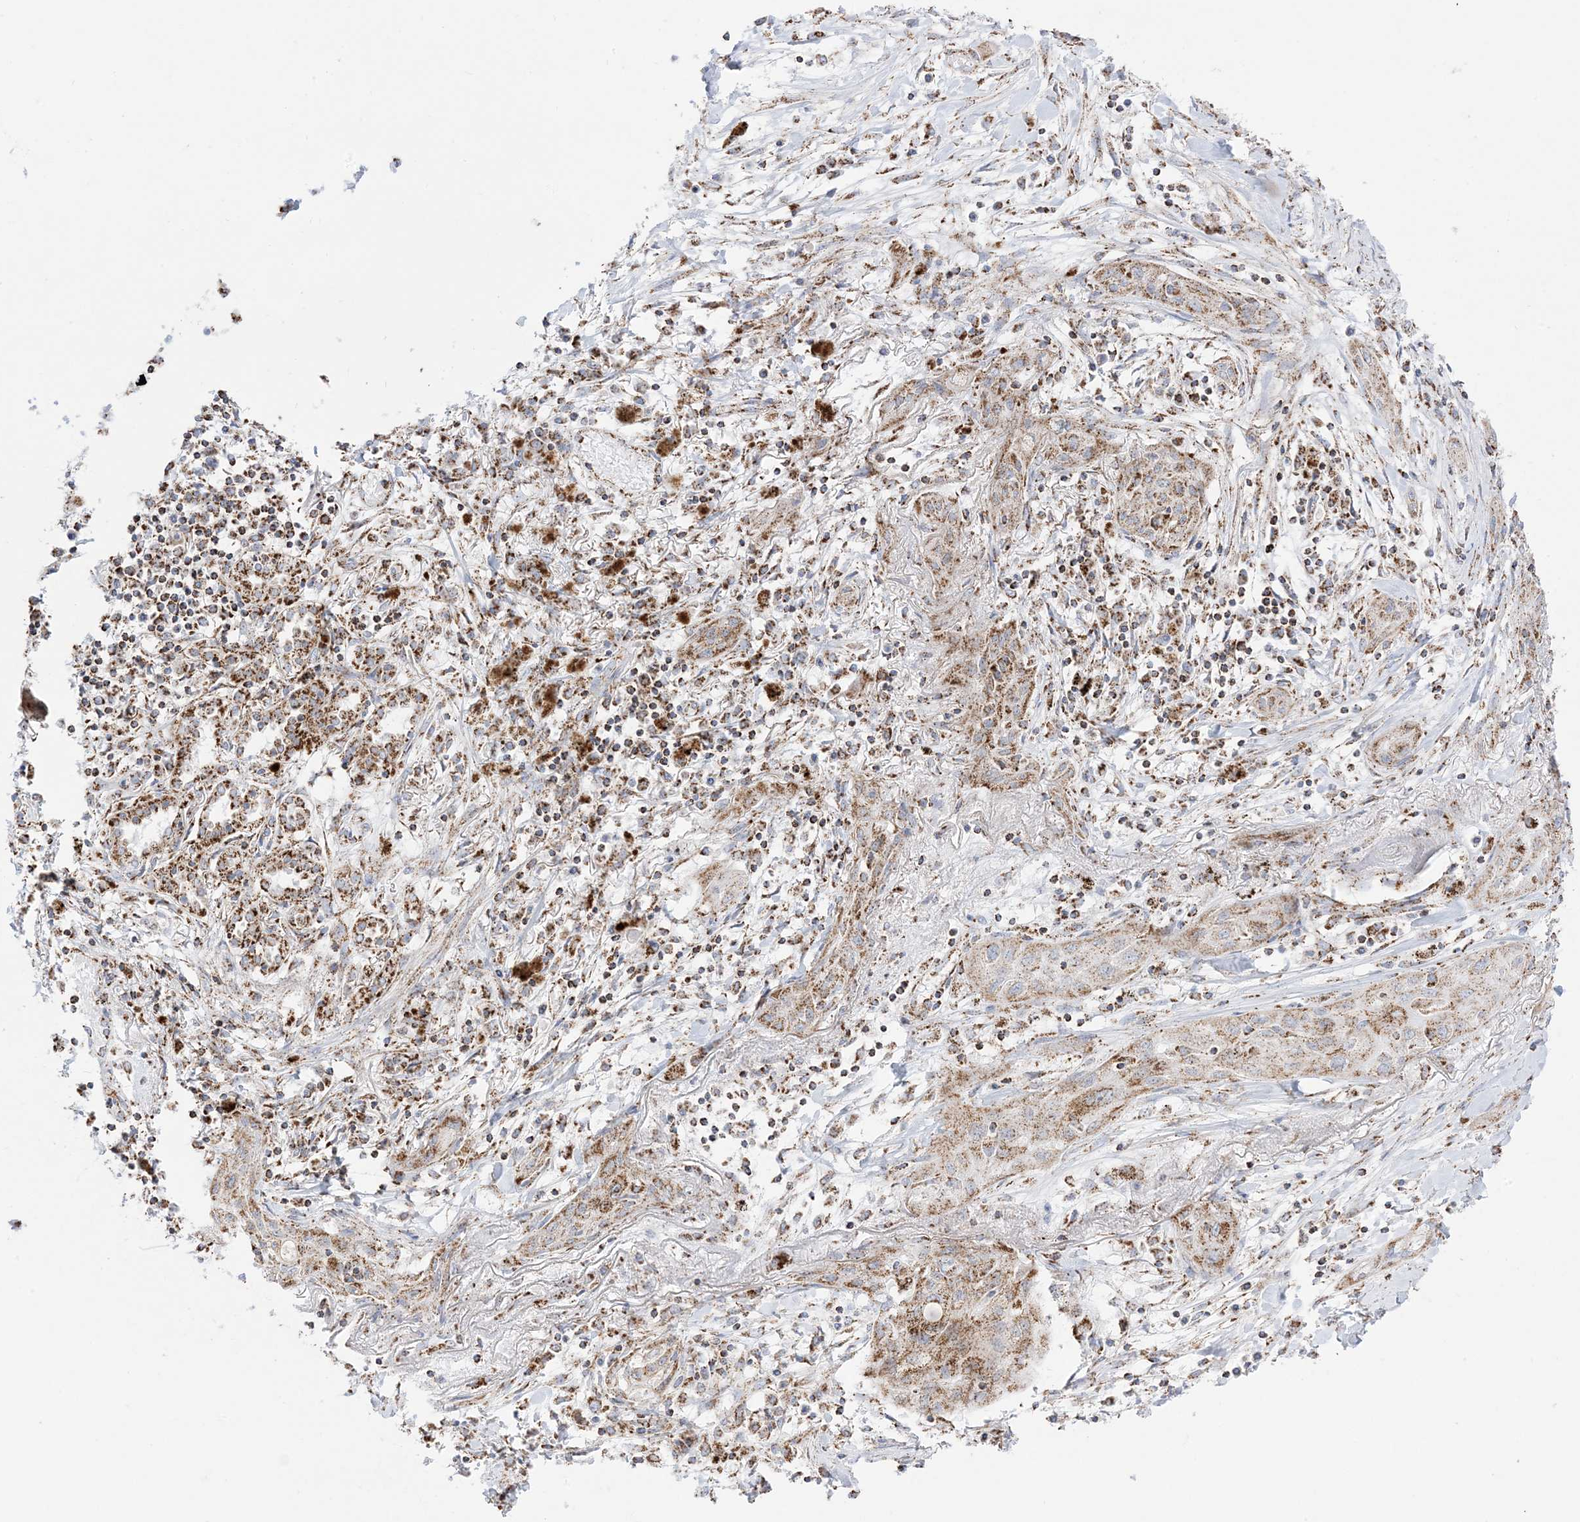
{"staining": {"intensity": "moderate", "quantity": ">75%", "location": "cytoplasmic/membranous"}, "tissue": "lung cancer", "cell_type": "Tumor cells", "image_type": "cancer", "snomed": [{"axis": "morphology", "description": "Squamous cell carcinoma, NOS"}, {"axis": "topography", "description": "Lung"}], "caption": "A brown stain labels moderate cytoplasmic/membranous staining of a protein in lung cancer tumor cells.", "gene": "MRPS36", "patient": {"sex": "female", "age": 47}}